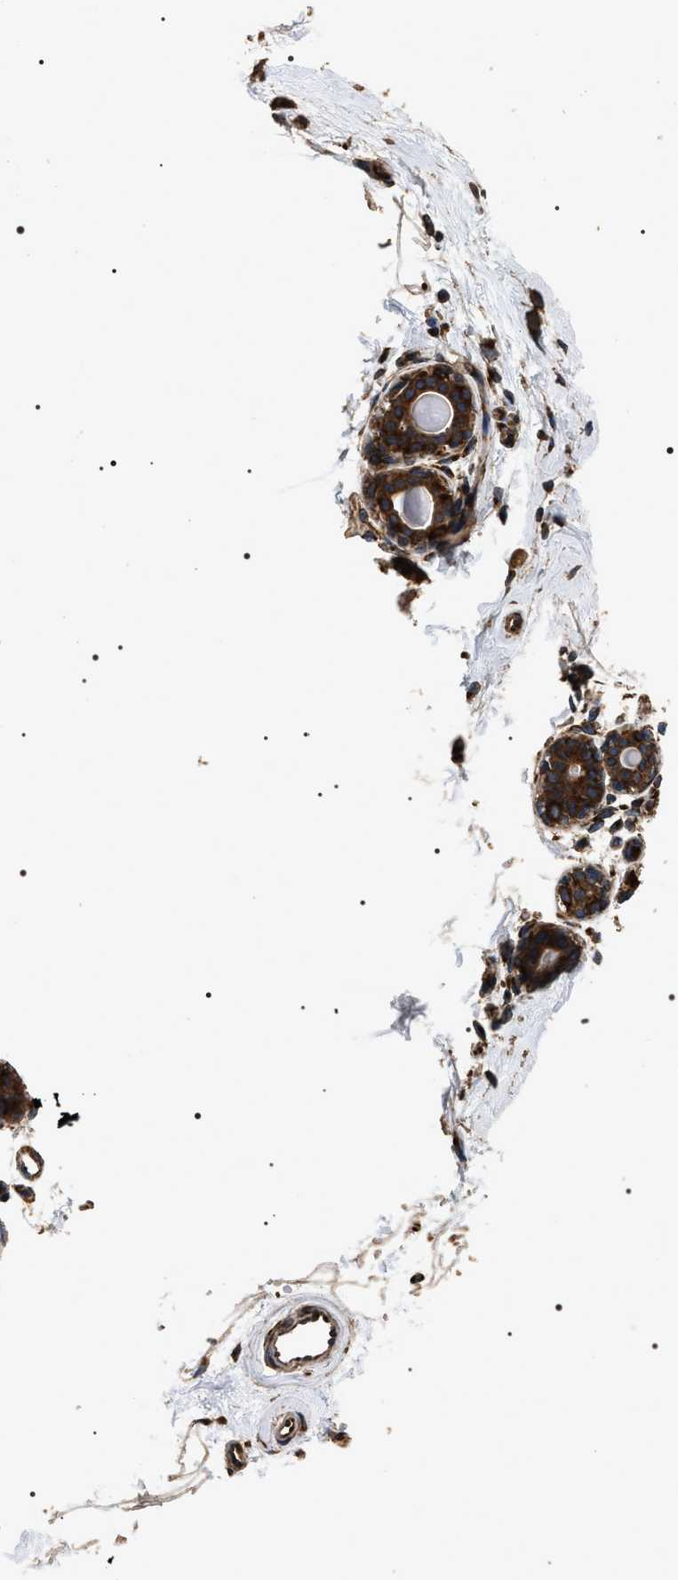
{"staining": {"intensity": "moderate", "quantity": ">75%", "location": "cytoplasmic/membranous"}, "tissue": "breast", "cell_type": "Adipocytes", "image_type": "normal", "snomed": [{"axis": "morphology", "description": "Normal tissue, NOS"}, {"axis": "topography", "description": "Breast"}], "caption": "Immunohistochemistry (IHC) micrograph of unremarkable breast stained for a protein (brown), which reveals medium levels of moderate cytoplasmic/membranous staining in about >75% of adipocytes.", "gene": "KTN1", "patient": {"sex": "female", "age": 45}}